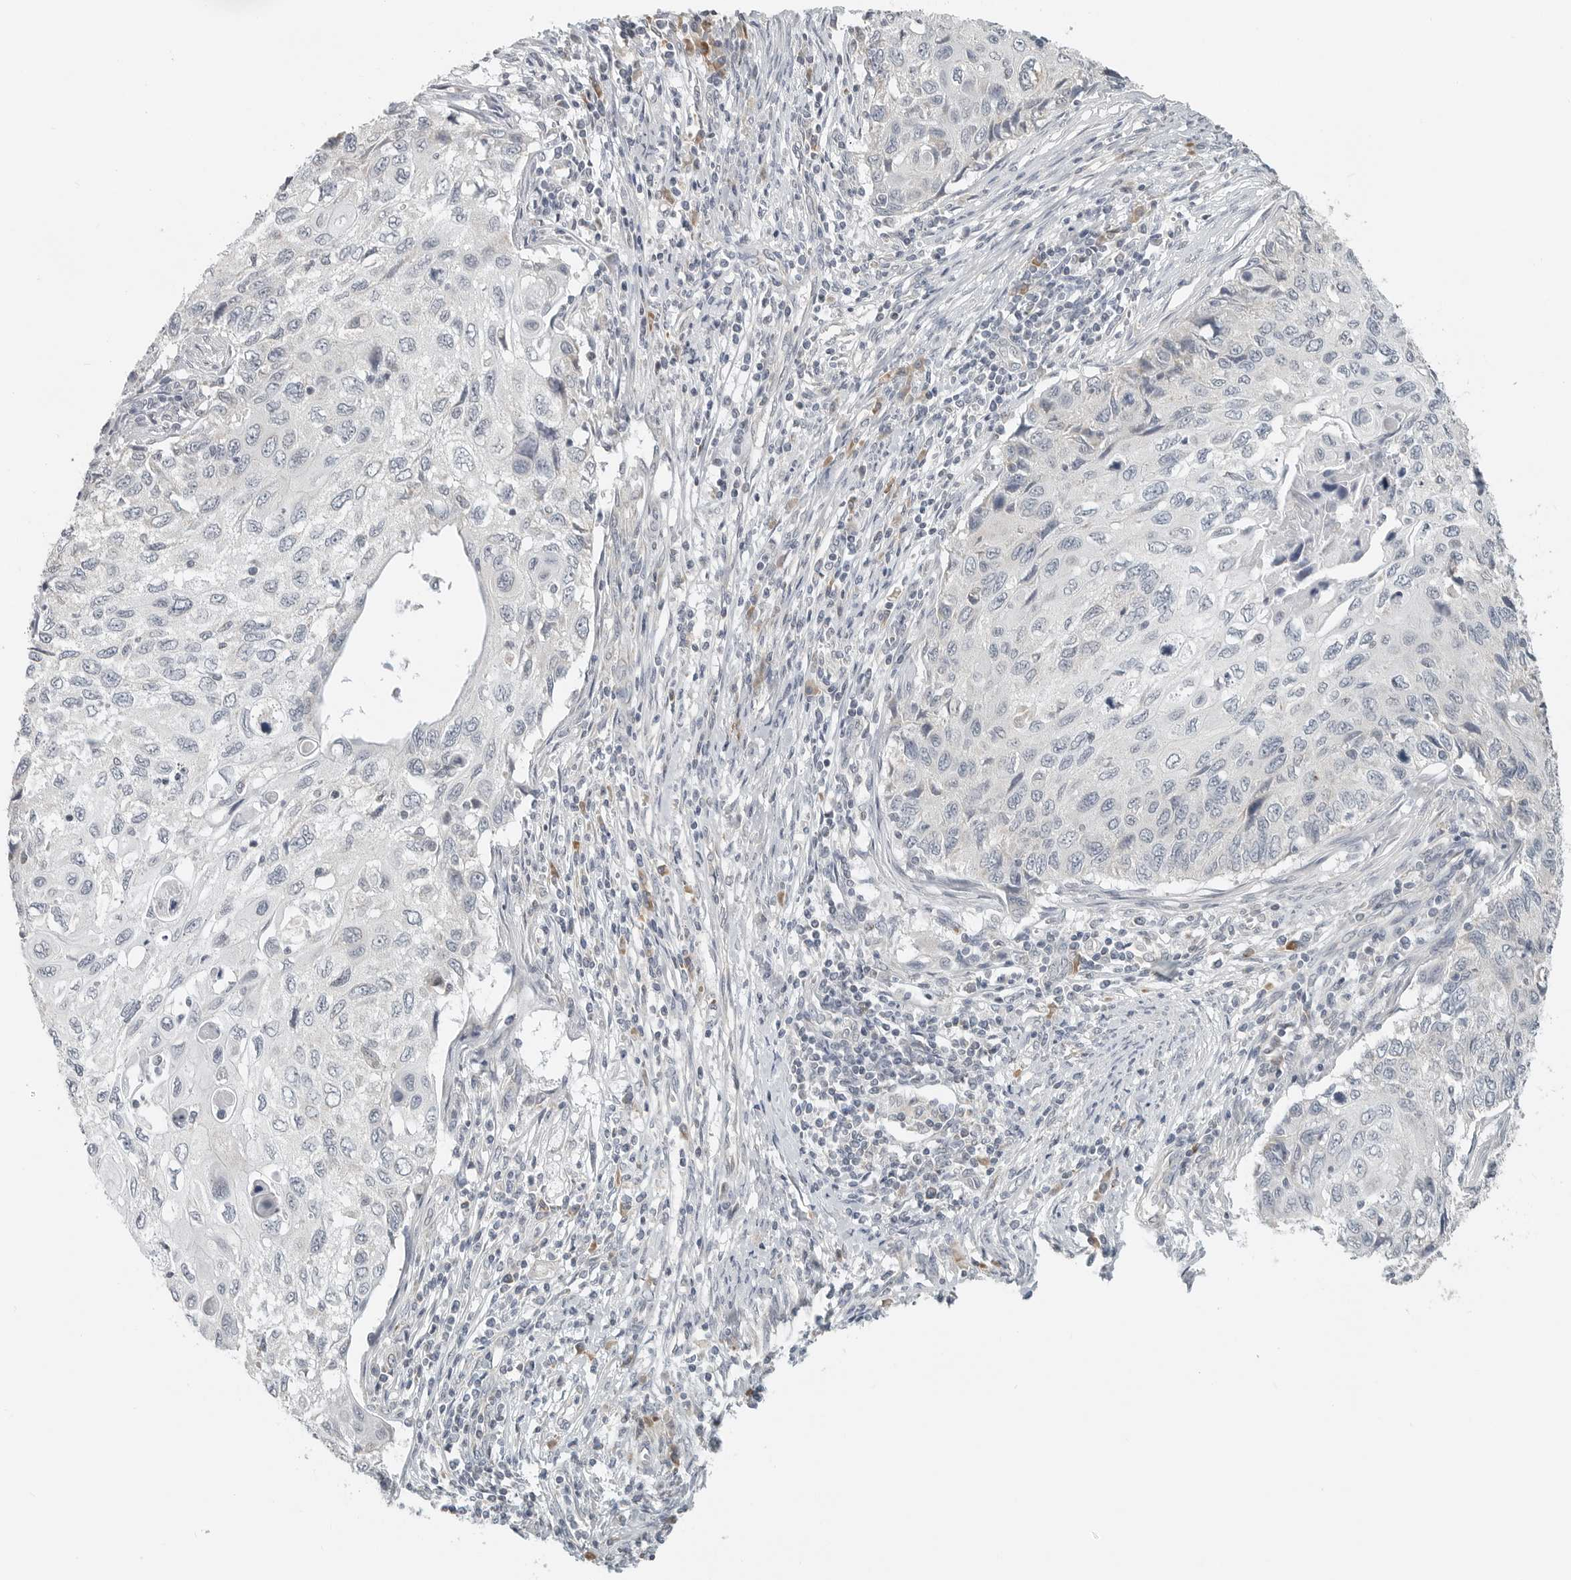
{"staining": {"intensity": "negative", "quantity": "none", "location": "none"}, "tissue": "cervical cancer", "cell_type": "Tumor cells", "image_type": "cancer", "snomed": [{"axis": "morphology", "description": "Squamous cell carcinoma, NOS"}, {"axis": "topography", "description": "Cervix"}], "caption": "DAB (3,3'-diaminobenzidine) immunohistochemical staining of human cervical squamous cell carcinoma displays no significant staining in tumor cells.", "gene": "IL12RB2", "patient": {"sex": "female", "age": 70}}